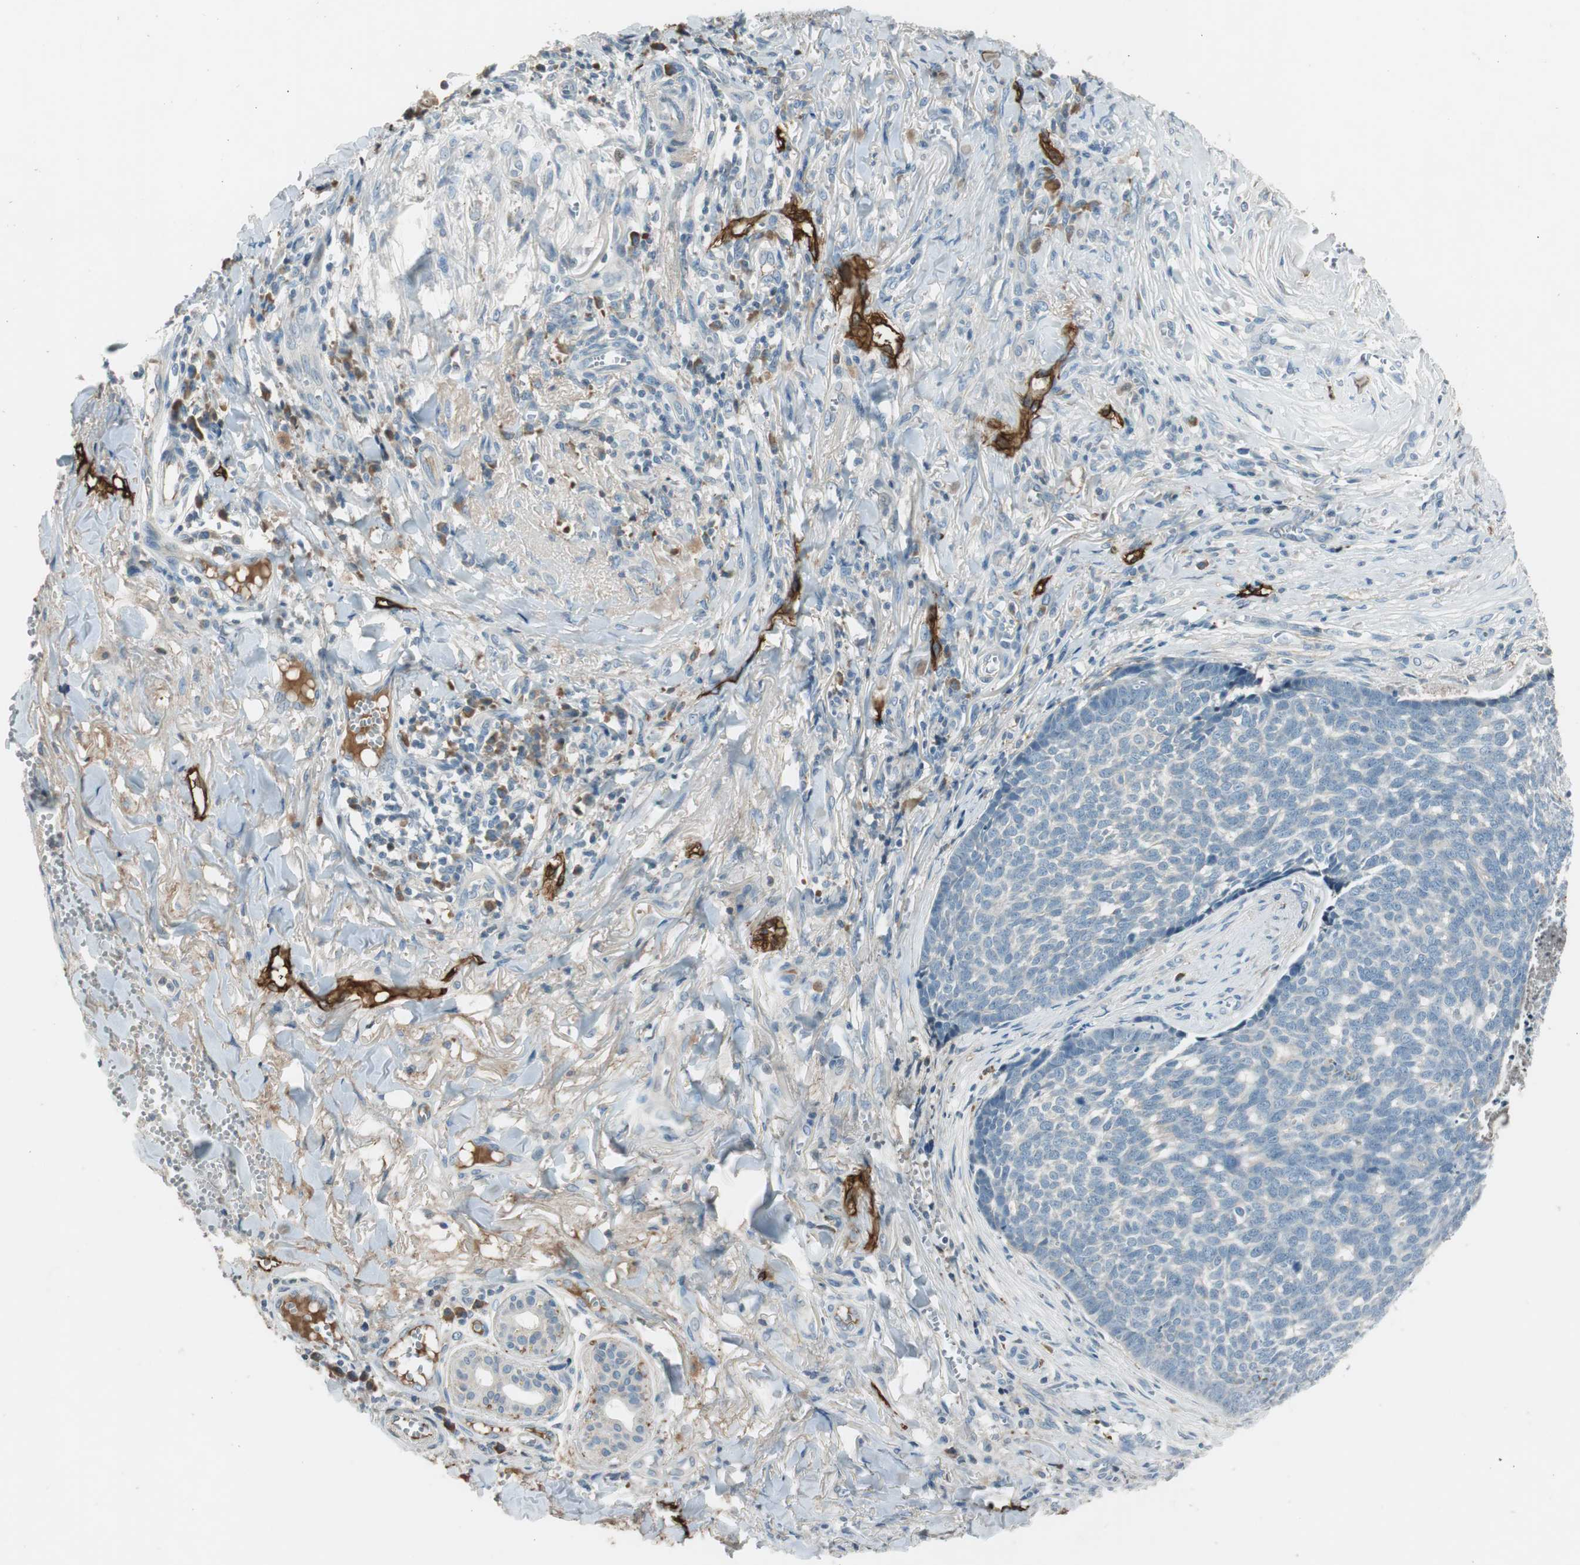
{"staining": {"intensity": "negative", "quantity": "none", "location": "none"}, "tissue": "skin cancer", "cell_type": "Tumor cells", "image_type": "cancer", "snomed": [{"axis": "morphology", "description": "Basal cell carcinoma"}, {"axis": "topography", "description": "Skin"}], "caption": "An immunohistochemistry (IHC) photomicrograph of basal cell carcinoma (skin) is shown. There is no staining in tumor cells of basal cell carcinoma (skin). (DAB immunohistochemistry visualized using brightfield microscopy, high magnification).", "gene": "PDPN", "patient": {"sex": "male", "age": 84}}